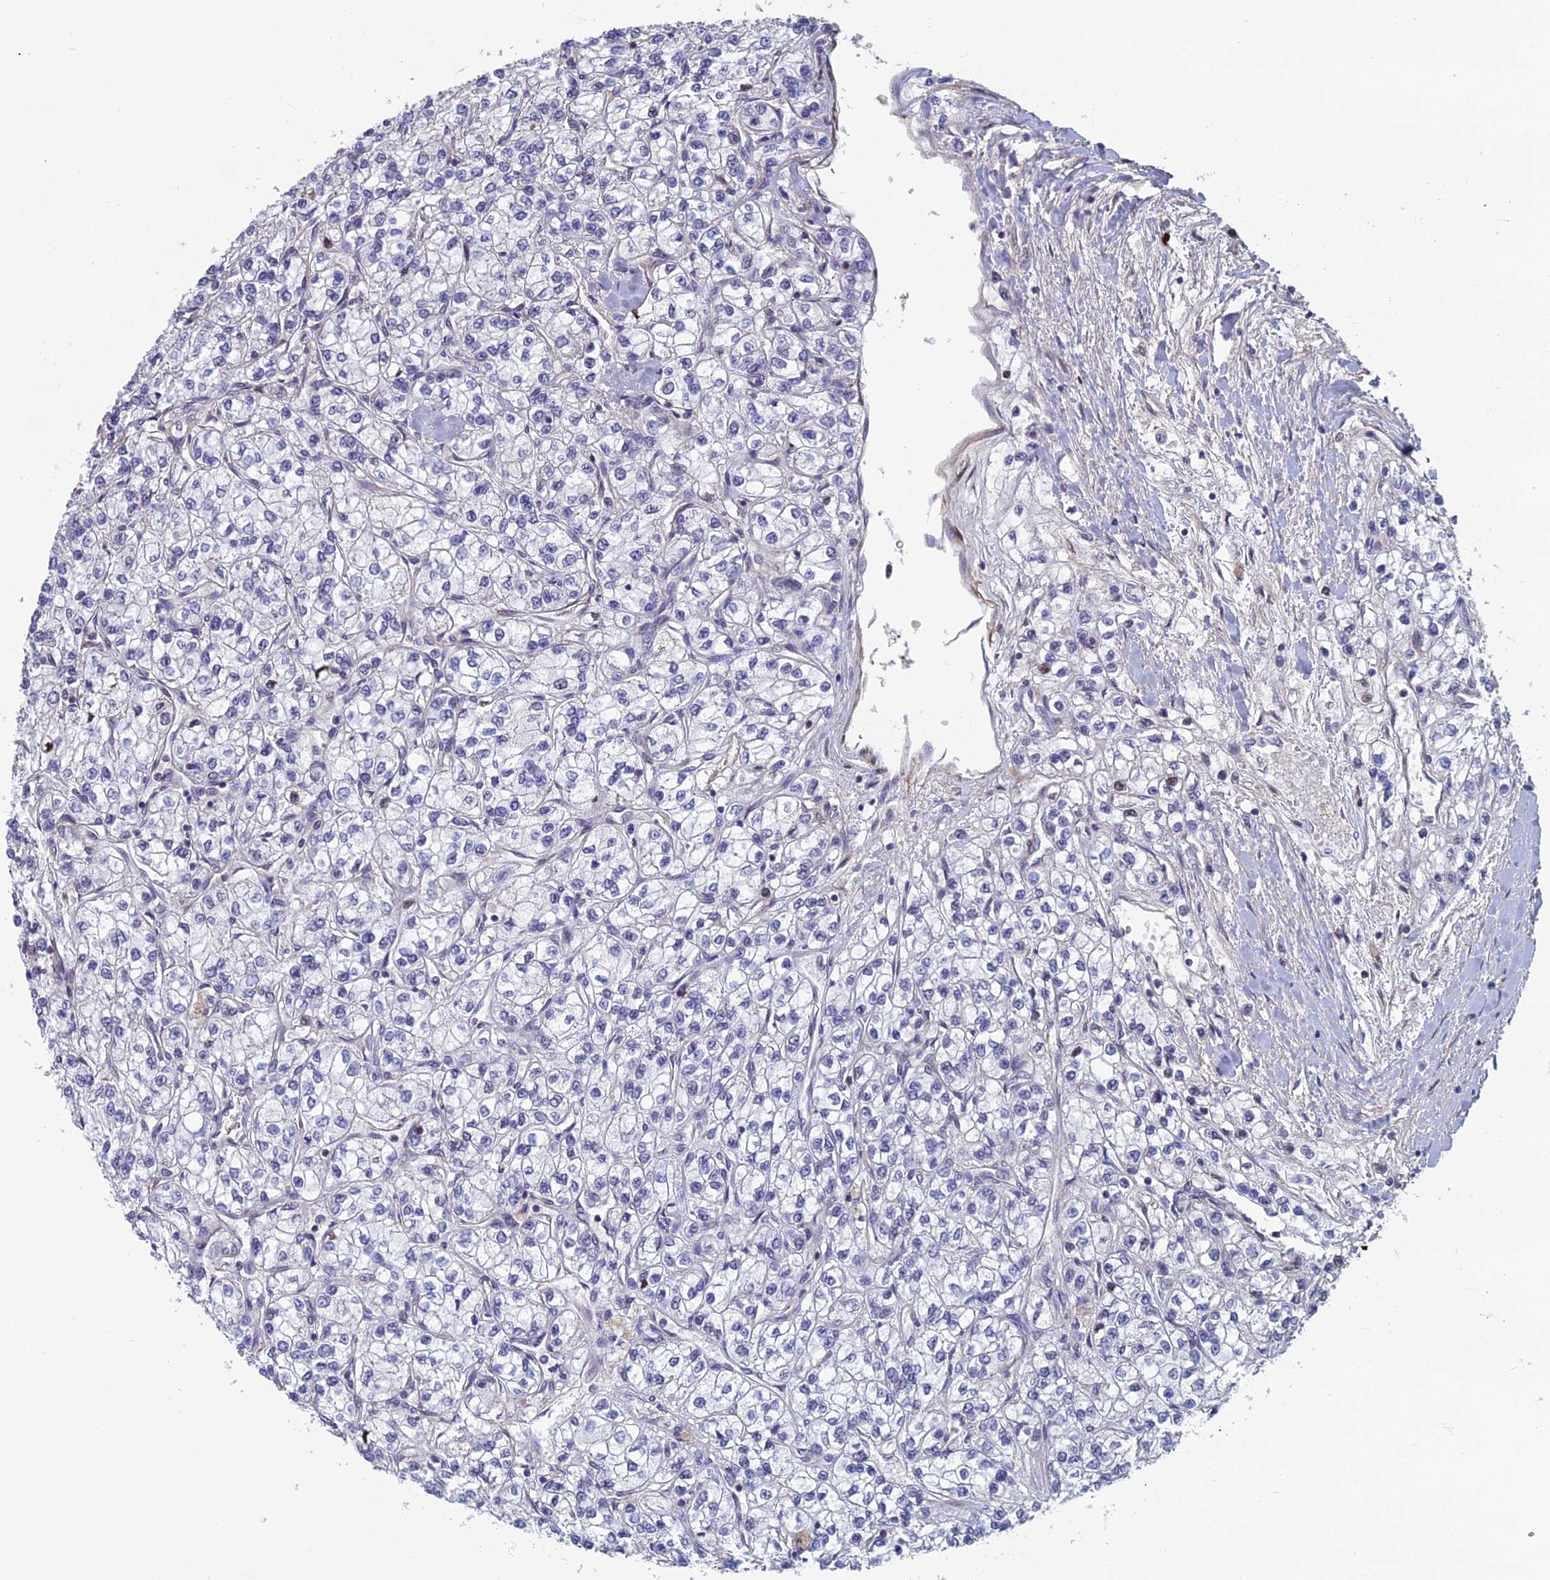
{"staining": {"intensity": "negative", "quantity": "none", "location": "none"}, "tissue": "renal cancer", "cell_type": "Tumor cells", "image_type": "cancer", "snomed": [{"axis": "morphology", "description": "Adenocarcinoma, NOS"}, {"axis": "topography", "description": "Kidney"}], "caption": "Renal cancer (adenocarcinoma) stained for a protein using immunohistochemistry exhibits no staining tumor cells.", "gene": "CCDC183", "patient": {"sex": "male", "age": 80}}